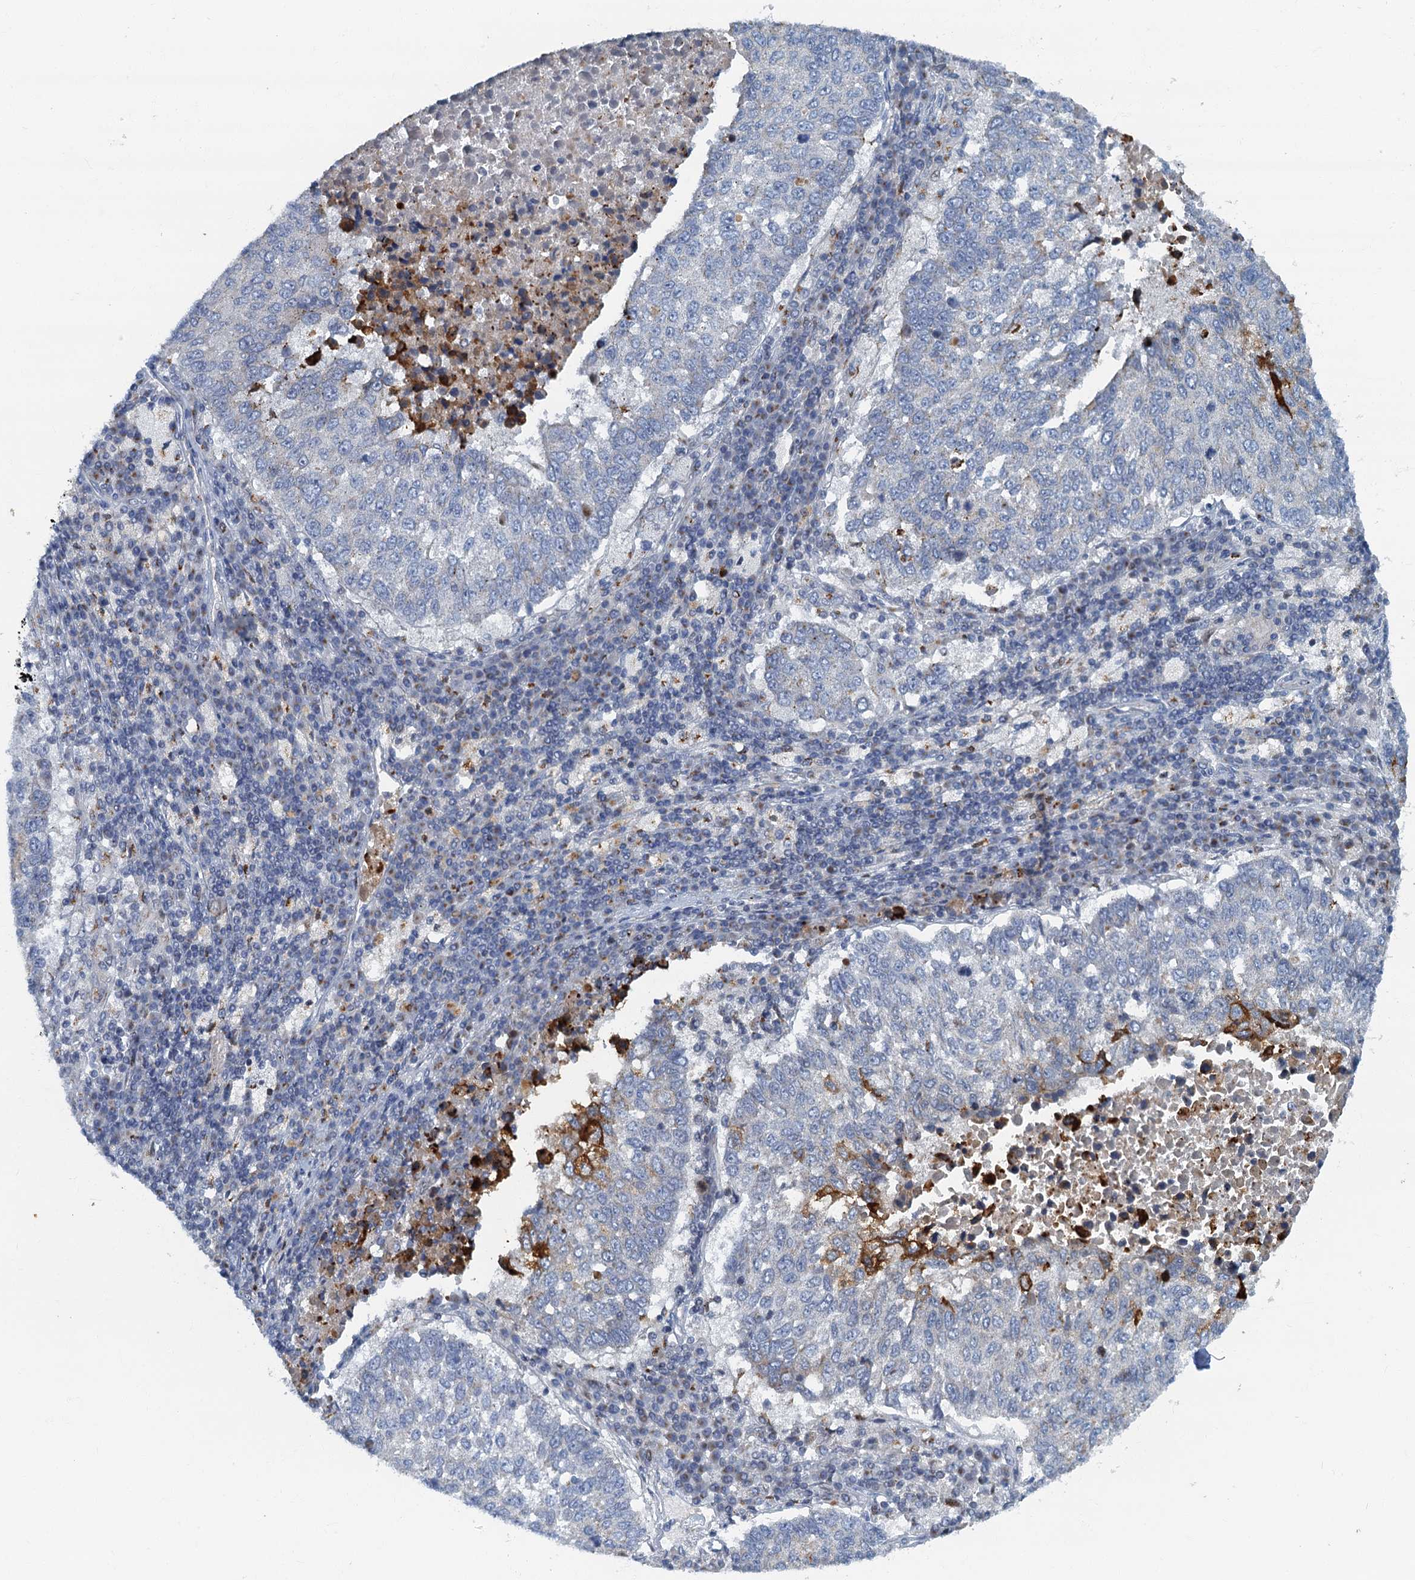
{"staining": {"intensity": "negative", "quantity": "none", "location": "none"}, "tissue": "lung cancer", "cell_type": "Tumor cells", "image_type": "cancer", "snomed": [{"axis": "morphology", "description": "Squamous cell carcinoma, NOS"}, {"axis": "topography", "description": "Lung"}], "caption": "This is an immunohistochemistry (IHC) micrograph of human lung cancer. There is no positivity in tumor cells.", "gene": "LYPD3", "patient": {"sex": "male", "age": 73}}